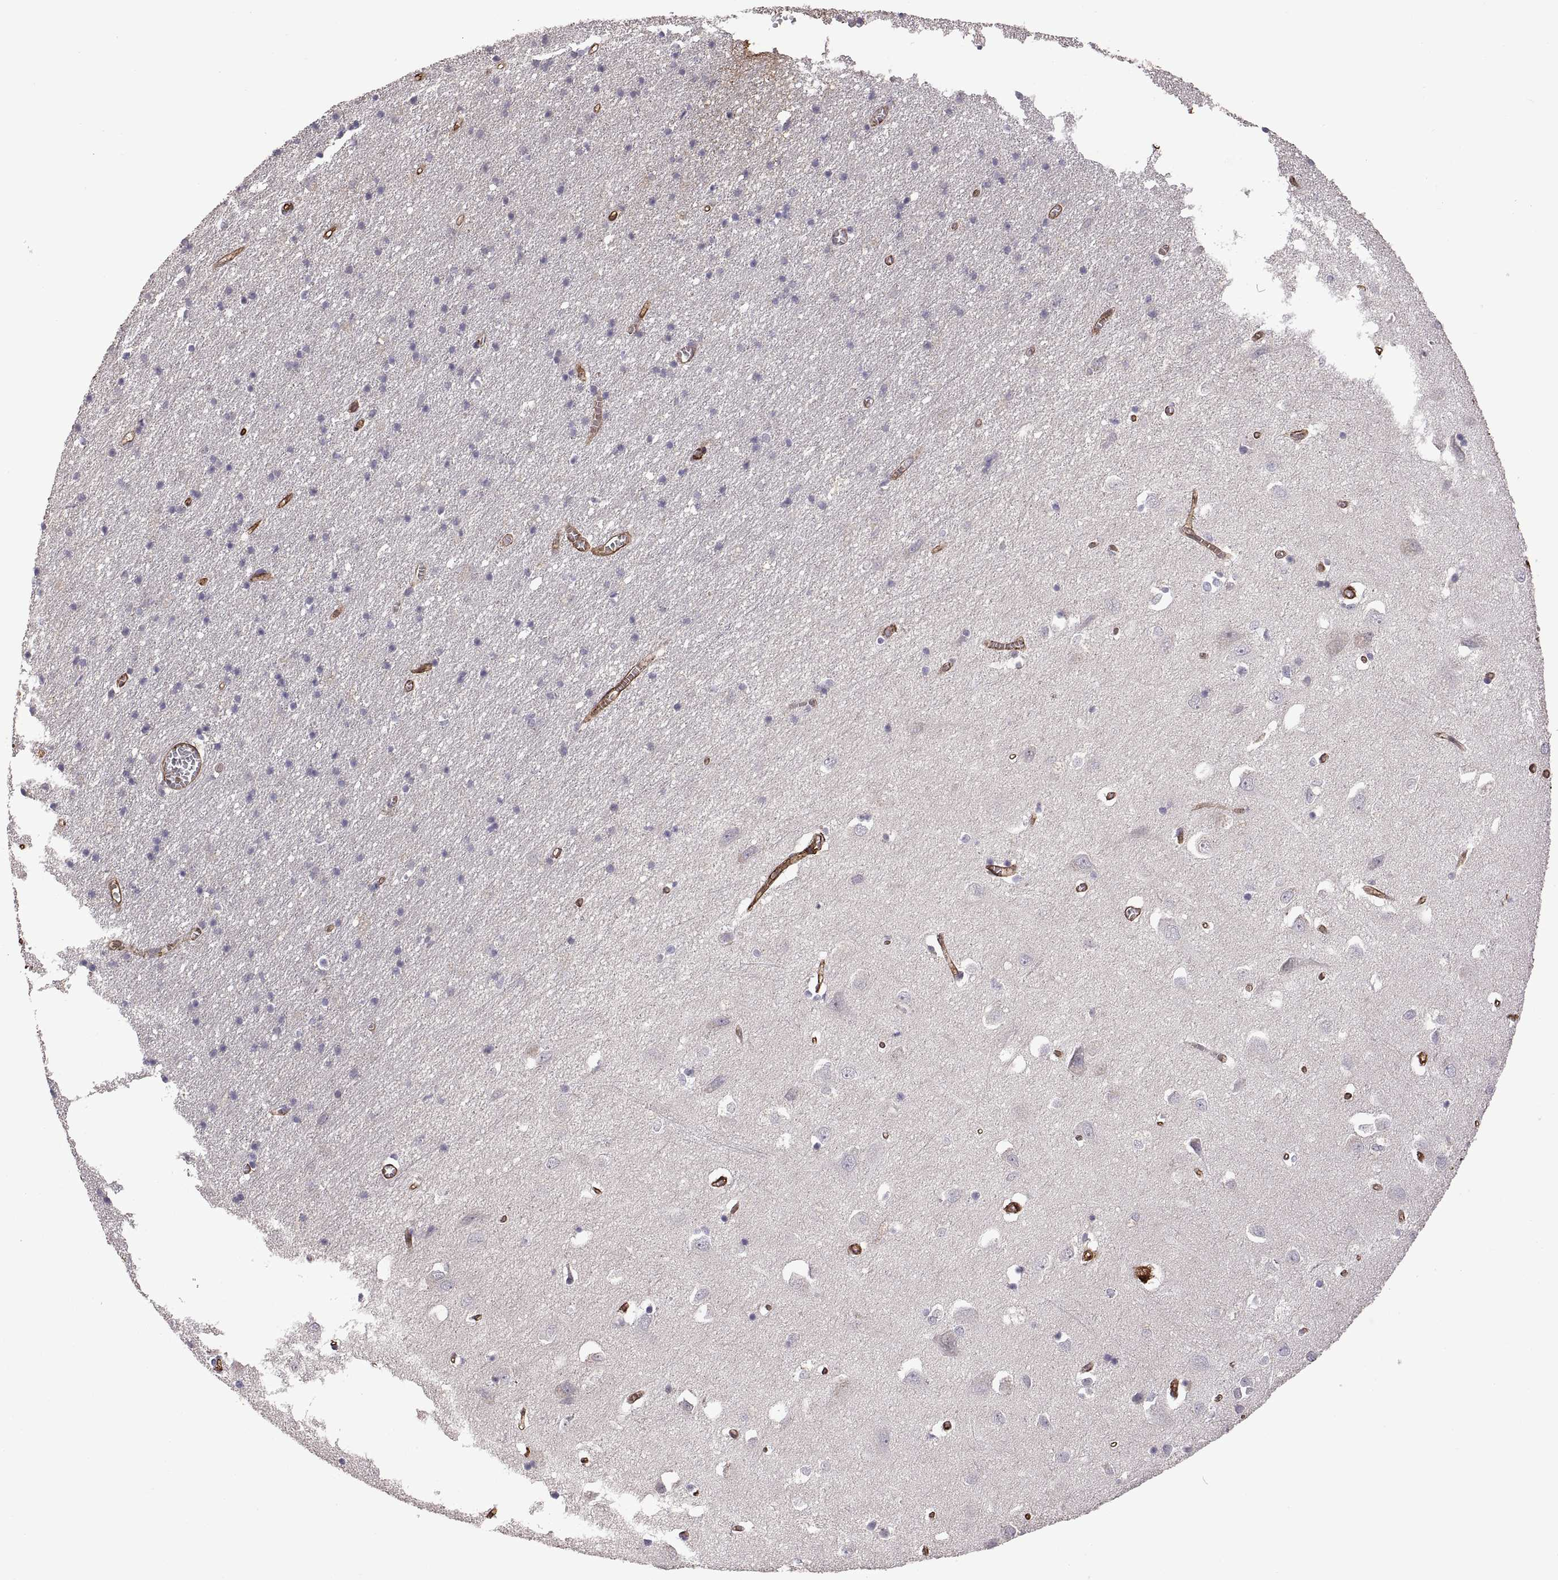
{"staining": {"intensity": "strong", "quantity": ">75%", "location": "cytoplasmic/membranous"}, "tissue": "cerebral cortex", "cell_type": "Endothelial cells", "image_type": "normal", "snomed": [{"axis": "morphology", "description": "Normal tissue, NOS"}, {"axis": "topography", "description": "Cerebral cortex"}], "caption": "Endothelial cells show high levels of strong cytoplasmic/membranous staining in about >75% of cells in normal cerebral cortex.", "gene": "S100A10", "patient": {"sex": "male", "age": 70}}